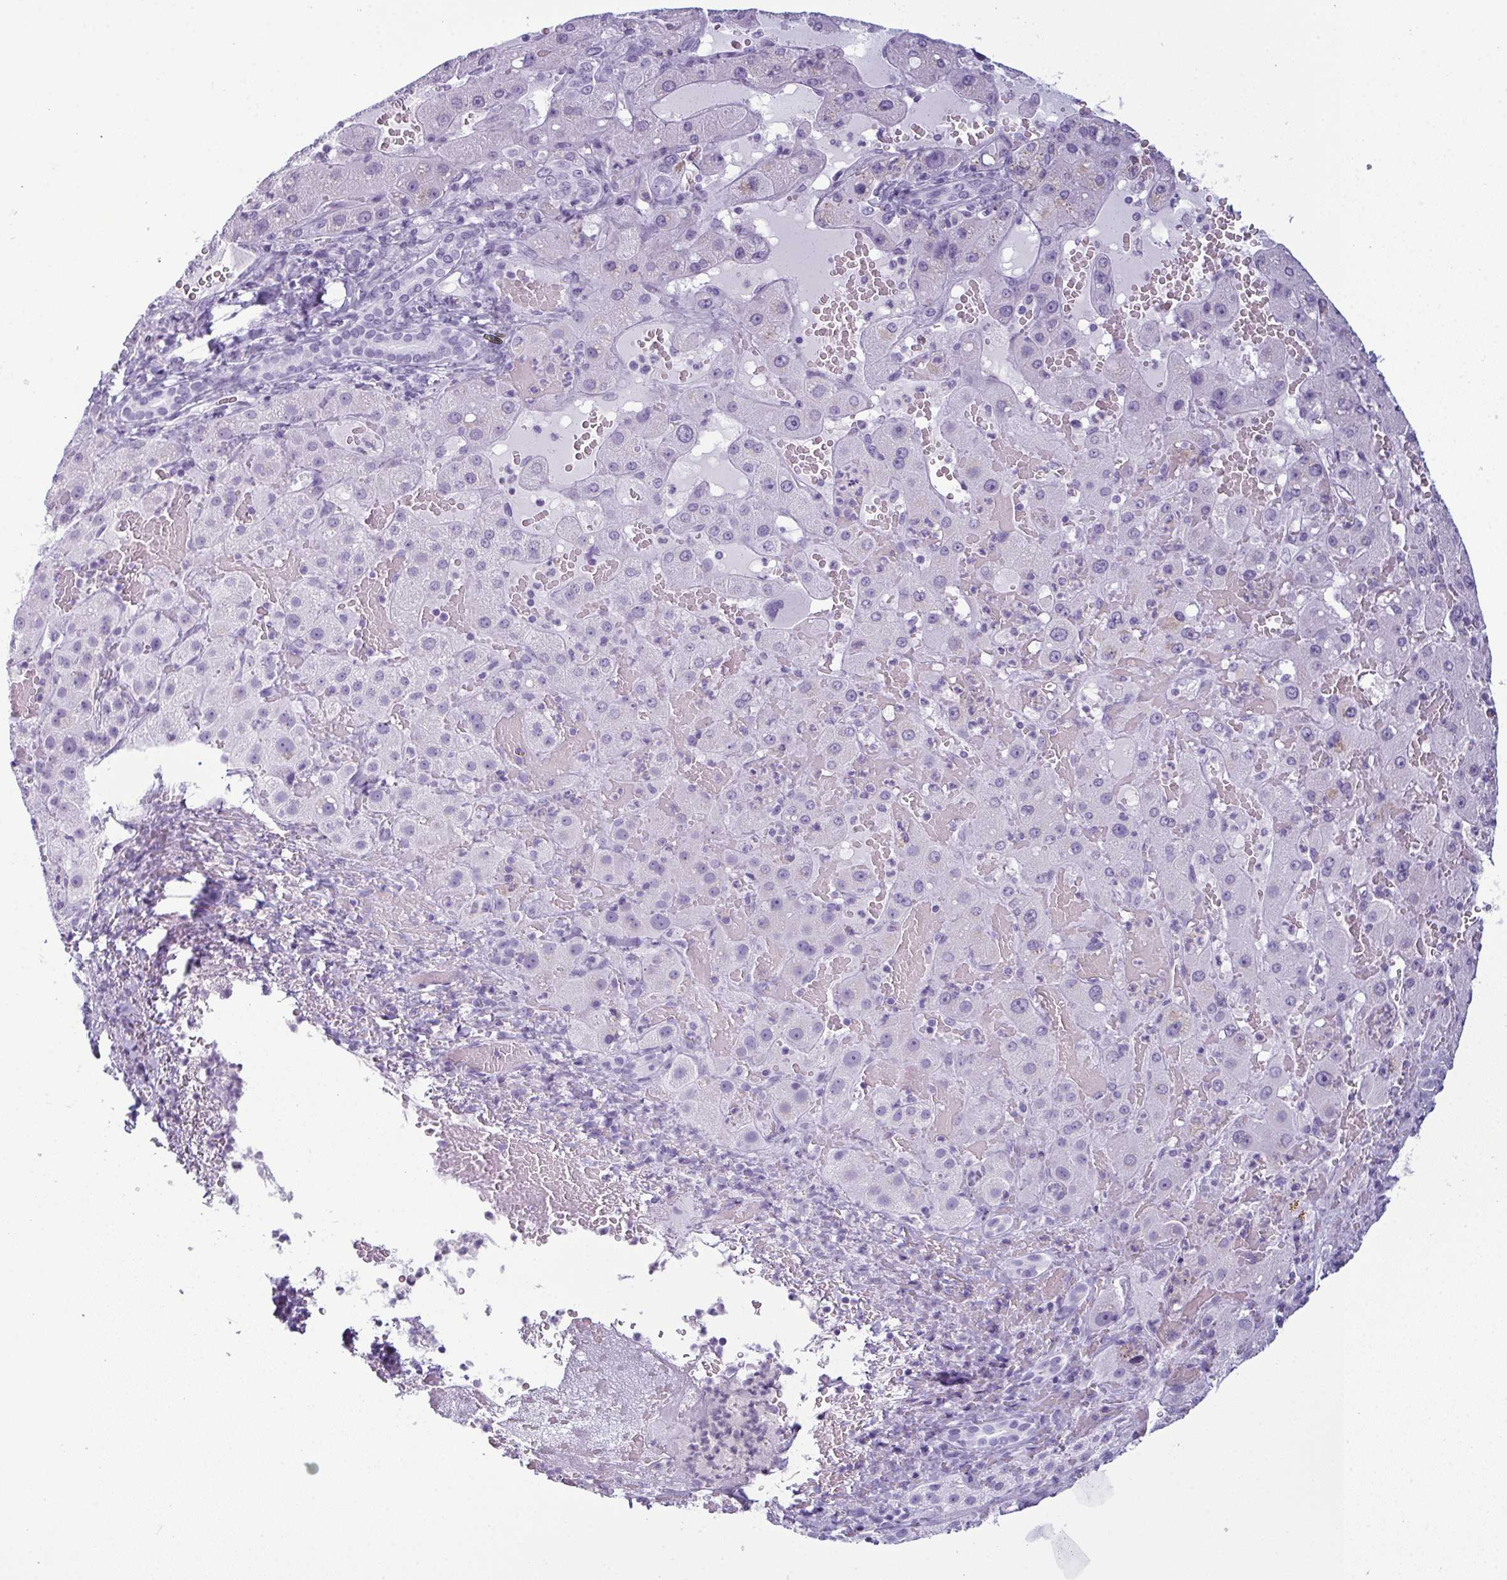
{"staining": {"intensity": "negative", "quantity": "none", "location": "none"}, "tissue": "liver cancer", "cell_type": "Tumor cells", "image_type": "cancer", "snomed": [{"axis": "morphology", "description": "Carcinoma, Hepatocellular, NOS"}, {"axis": "topography", "description": "Liver"}], "caption": "High power microscopy photomicrograph of an IHC photomicrograph of hepatocellular carcinoma (liver), revealing no significant staining in tumor cells. Brightfield microscopy of immunohistochemistry (IHC) stained with DAB (3,3'-diaminobenzidine) (brown) and hematoxylin (blue), captured at high magnification.", "gene": "CDA", "patient": {"sex": "female", "age": 73}}